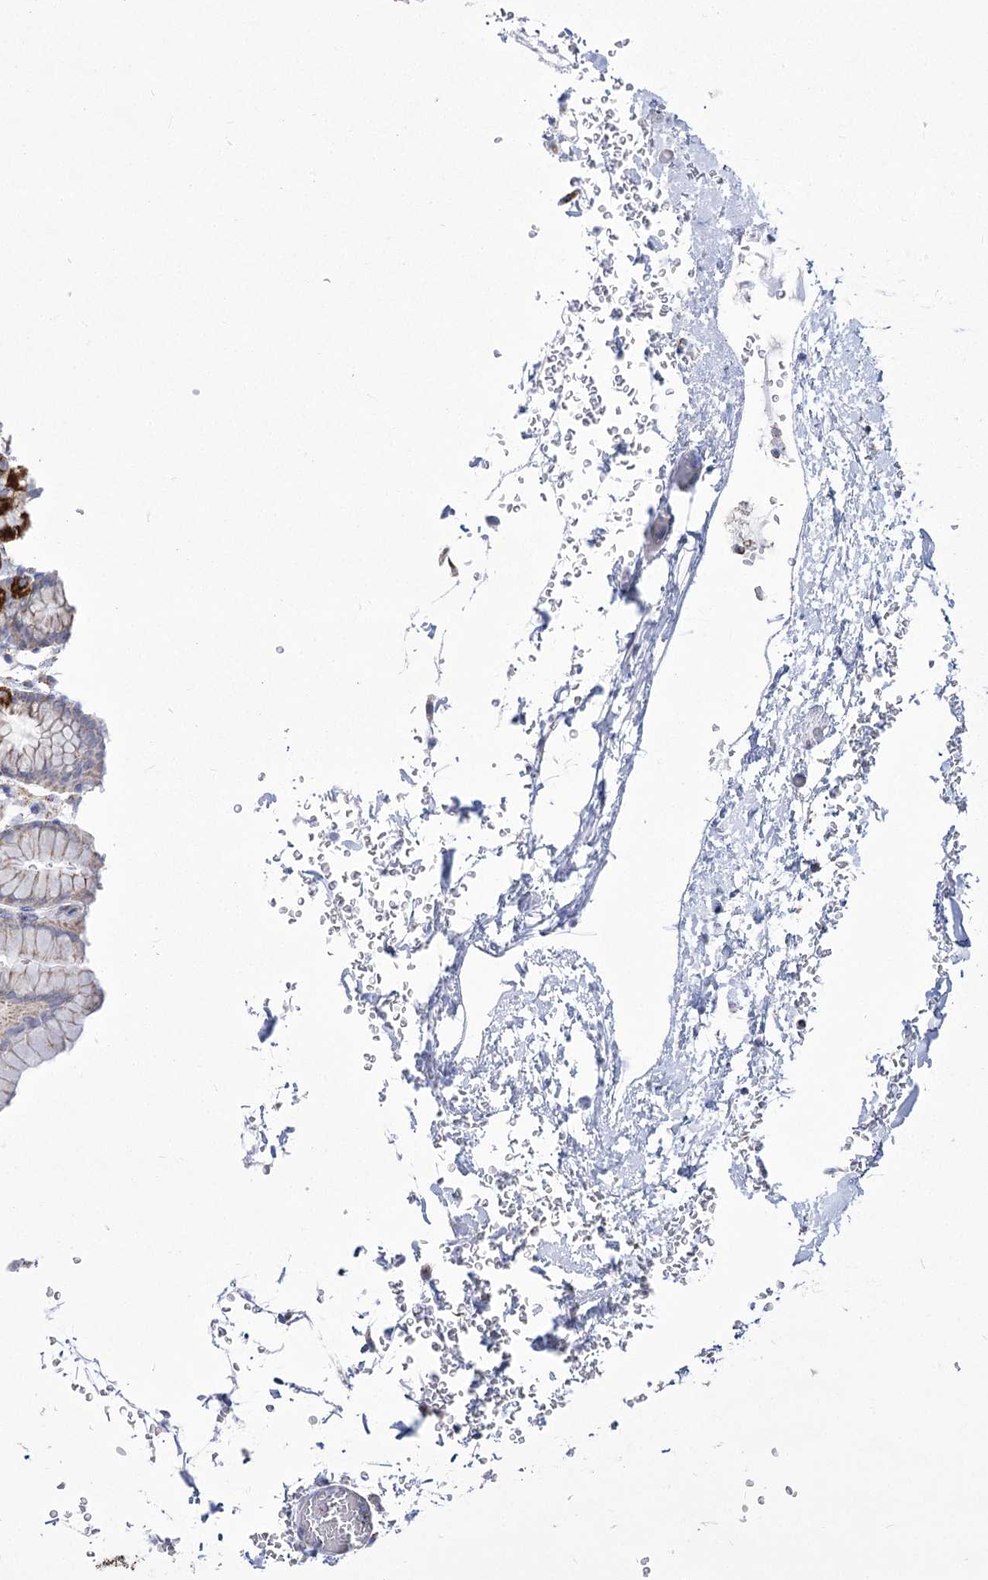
{"staining": {"intensity": "strong", "quantity": "25%-75%", "location": "cytoplasmic/membranous"}, "tissue": "stomach", "cell_type": "Glandular cells", "image_type": "normal", "snomed": [{"axis": "morphology", "description": "Normal tissue, NOS"}, {"axis": "topography", "description": "Stomach"}], "caption": "Immunohistochemical staining of unremarkable human stomach shows 25%-75% levels of strong cytoplasmic/membranous protein staining in approximately 25%-75% of glandular cells. (Stains: DAB (3,3'-diaminobenzidine) in brown, nuclei in blue, Microscopy: brightfield microscopy at high magnification).", "gene": "PDHB", "patient": {"sex": "male", "age": 42}}